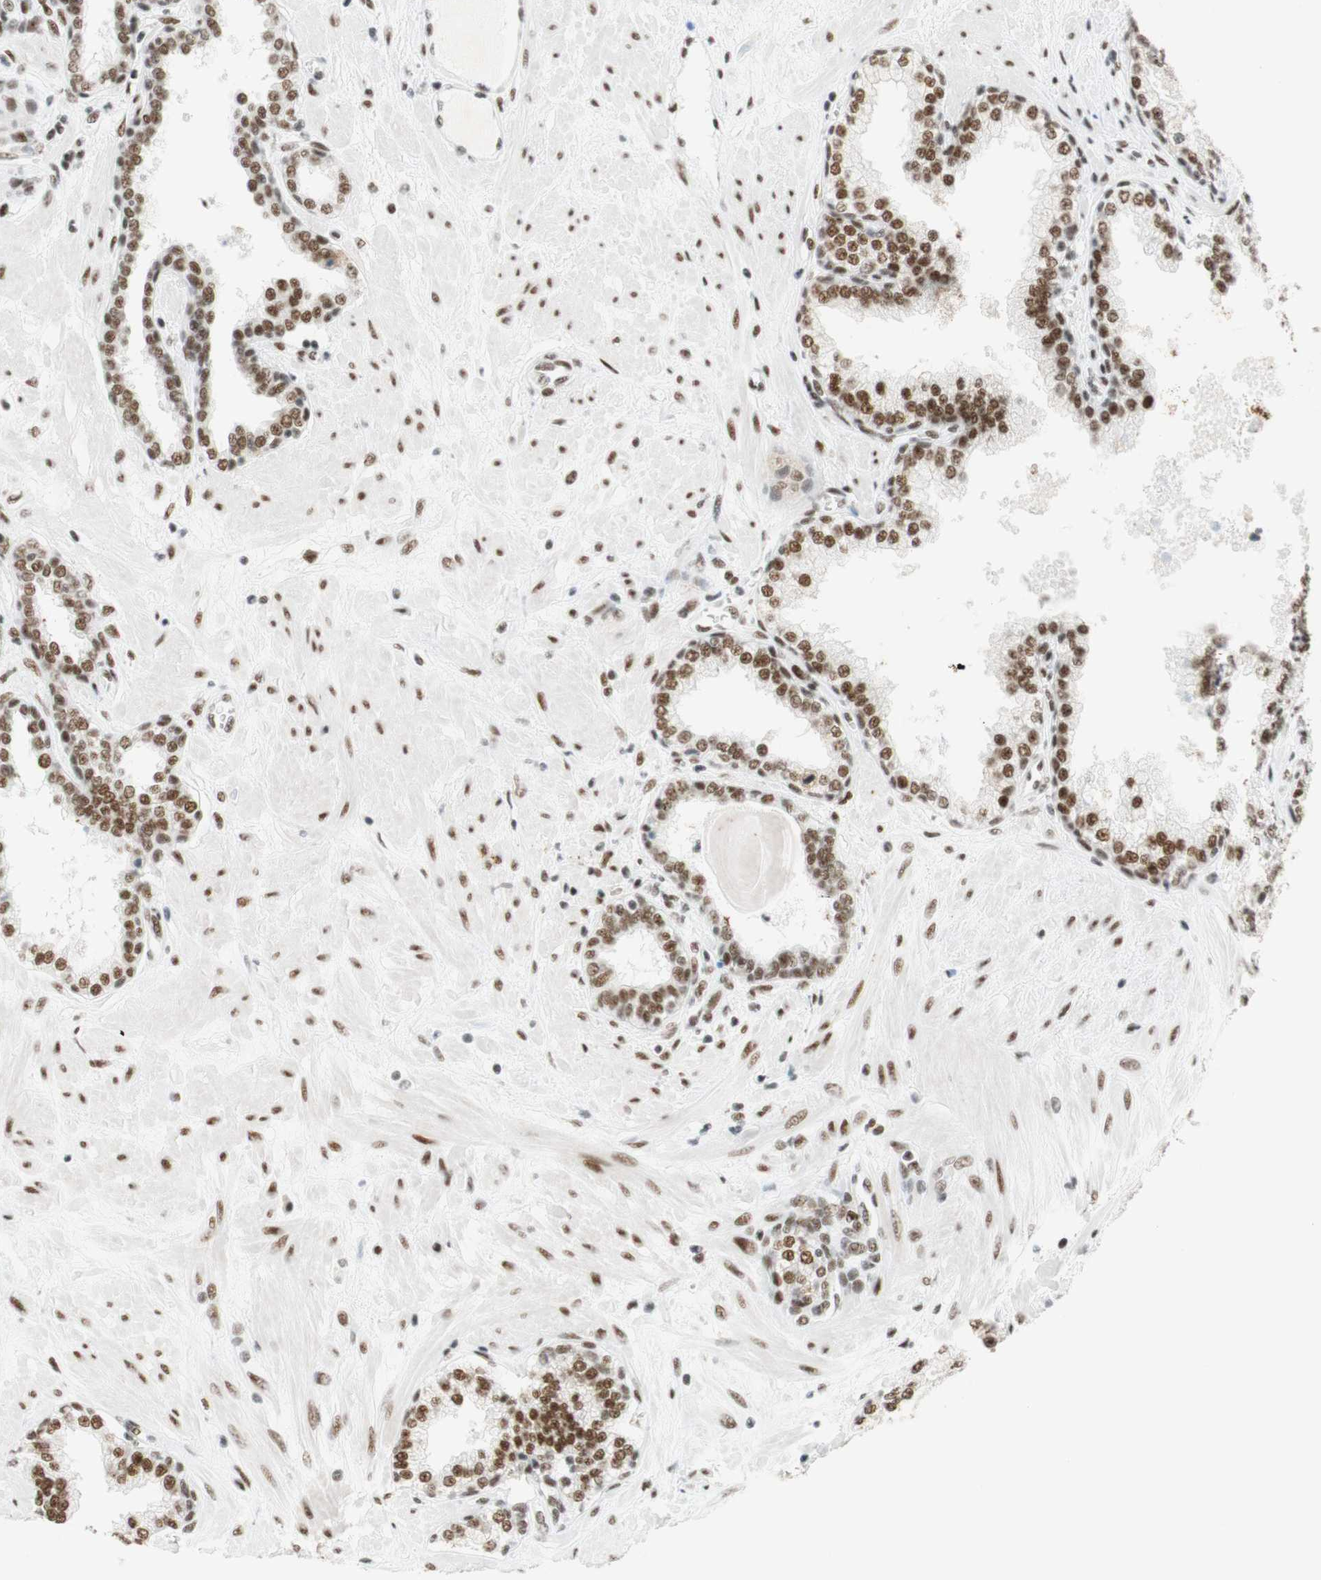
{"staining": {"intensity": "moderate", "quantity": ">75%", "location": "nuclear"}, "tissue": "prostate", "cell_type": "Glandular cells", "image_type": "normal", "snomed": [{"axis": "morphology", "description": "Normal tissue, NOS"}, {"axis": "topography", "description": "Prostate"}], "caption": "Prostate stained with a brown dye displays moderate nuclear positive staining in about >75% of glandular cells.", "gene": "RNF20", "patient": {"sex": "male", "age": 51}}